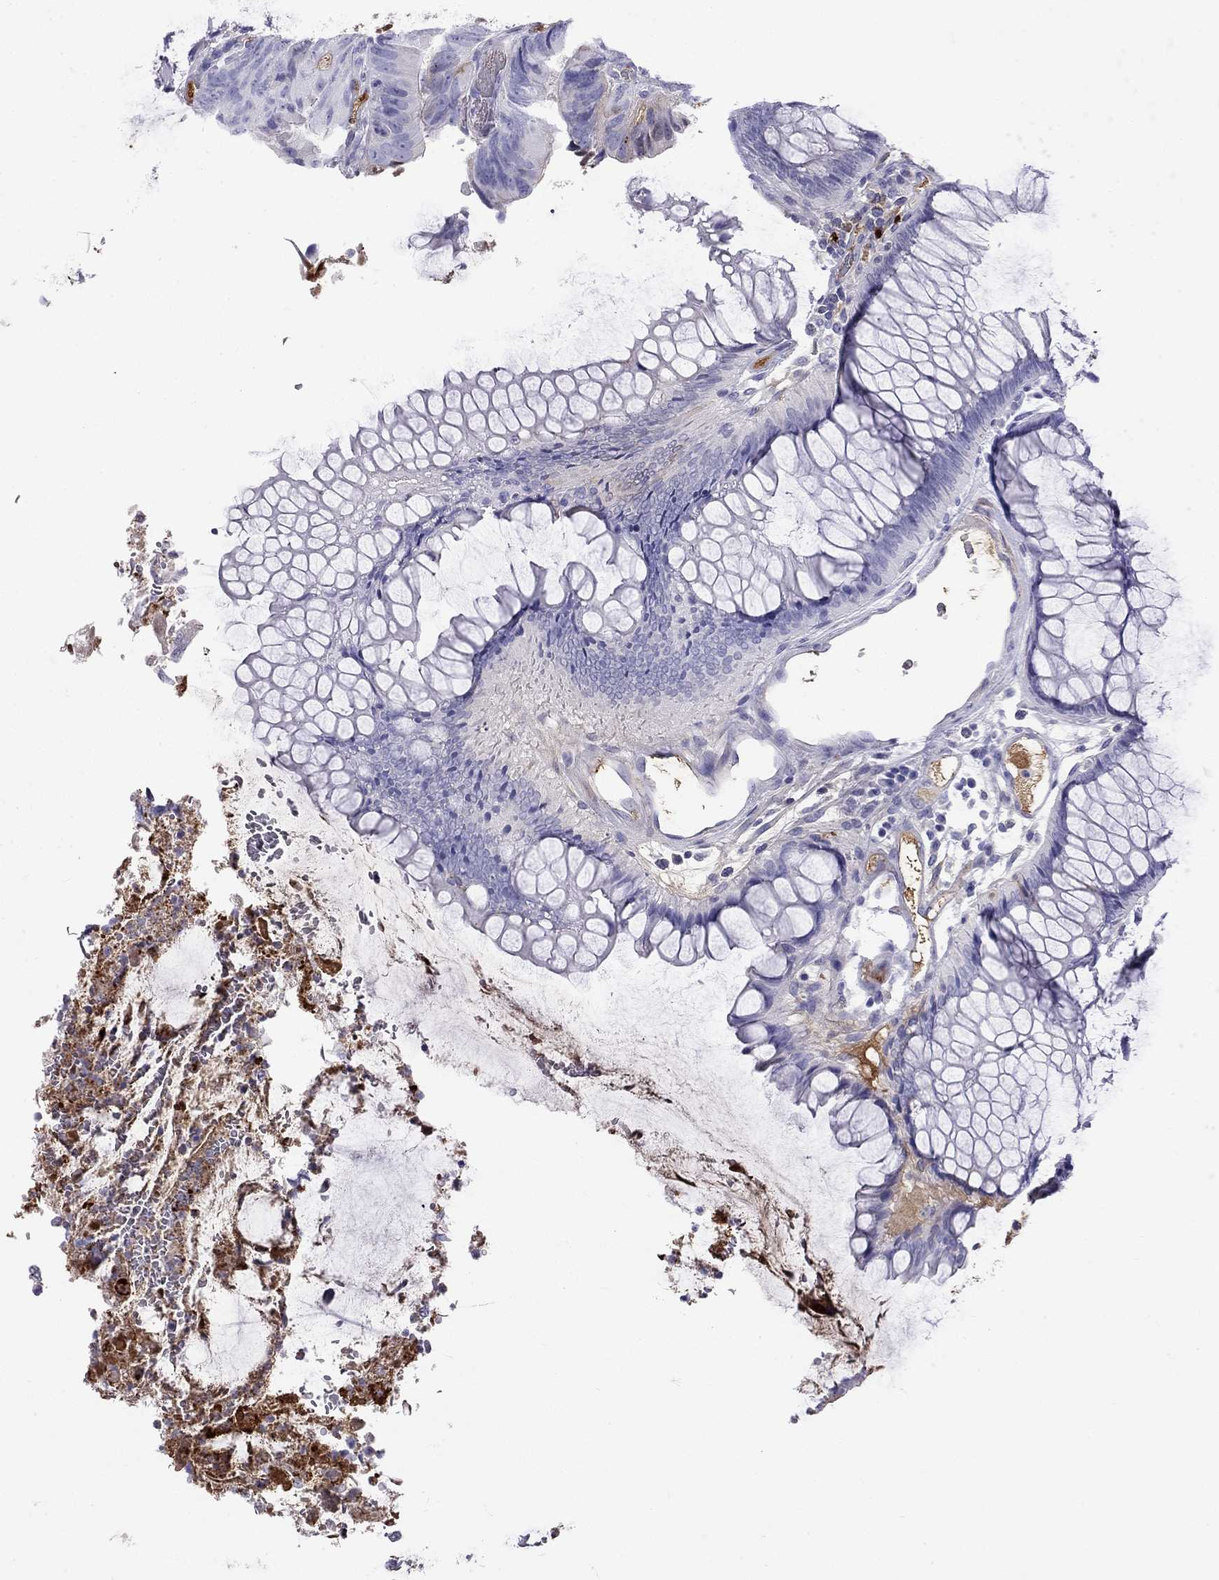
{"staining": {"intensity": "negative", "quantity": "none", "location": "none"}, "tissue": "colorectal cancer", "cell_type": "Tumor cells", "image_type": "cancer", "snomed": [{"axis": "morphology", "description": "Adenocarcinoma, NOS"}, {"axis": "topography", "description": "Colon"}], "caption": "The histopathology image demonstrates no staining of tumor cells in colorectal cancer.", "gene": "SERPINA3", "patient": {"sex": "female", "age": 67}}